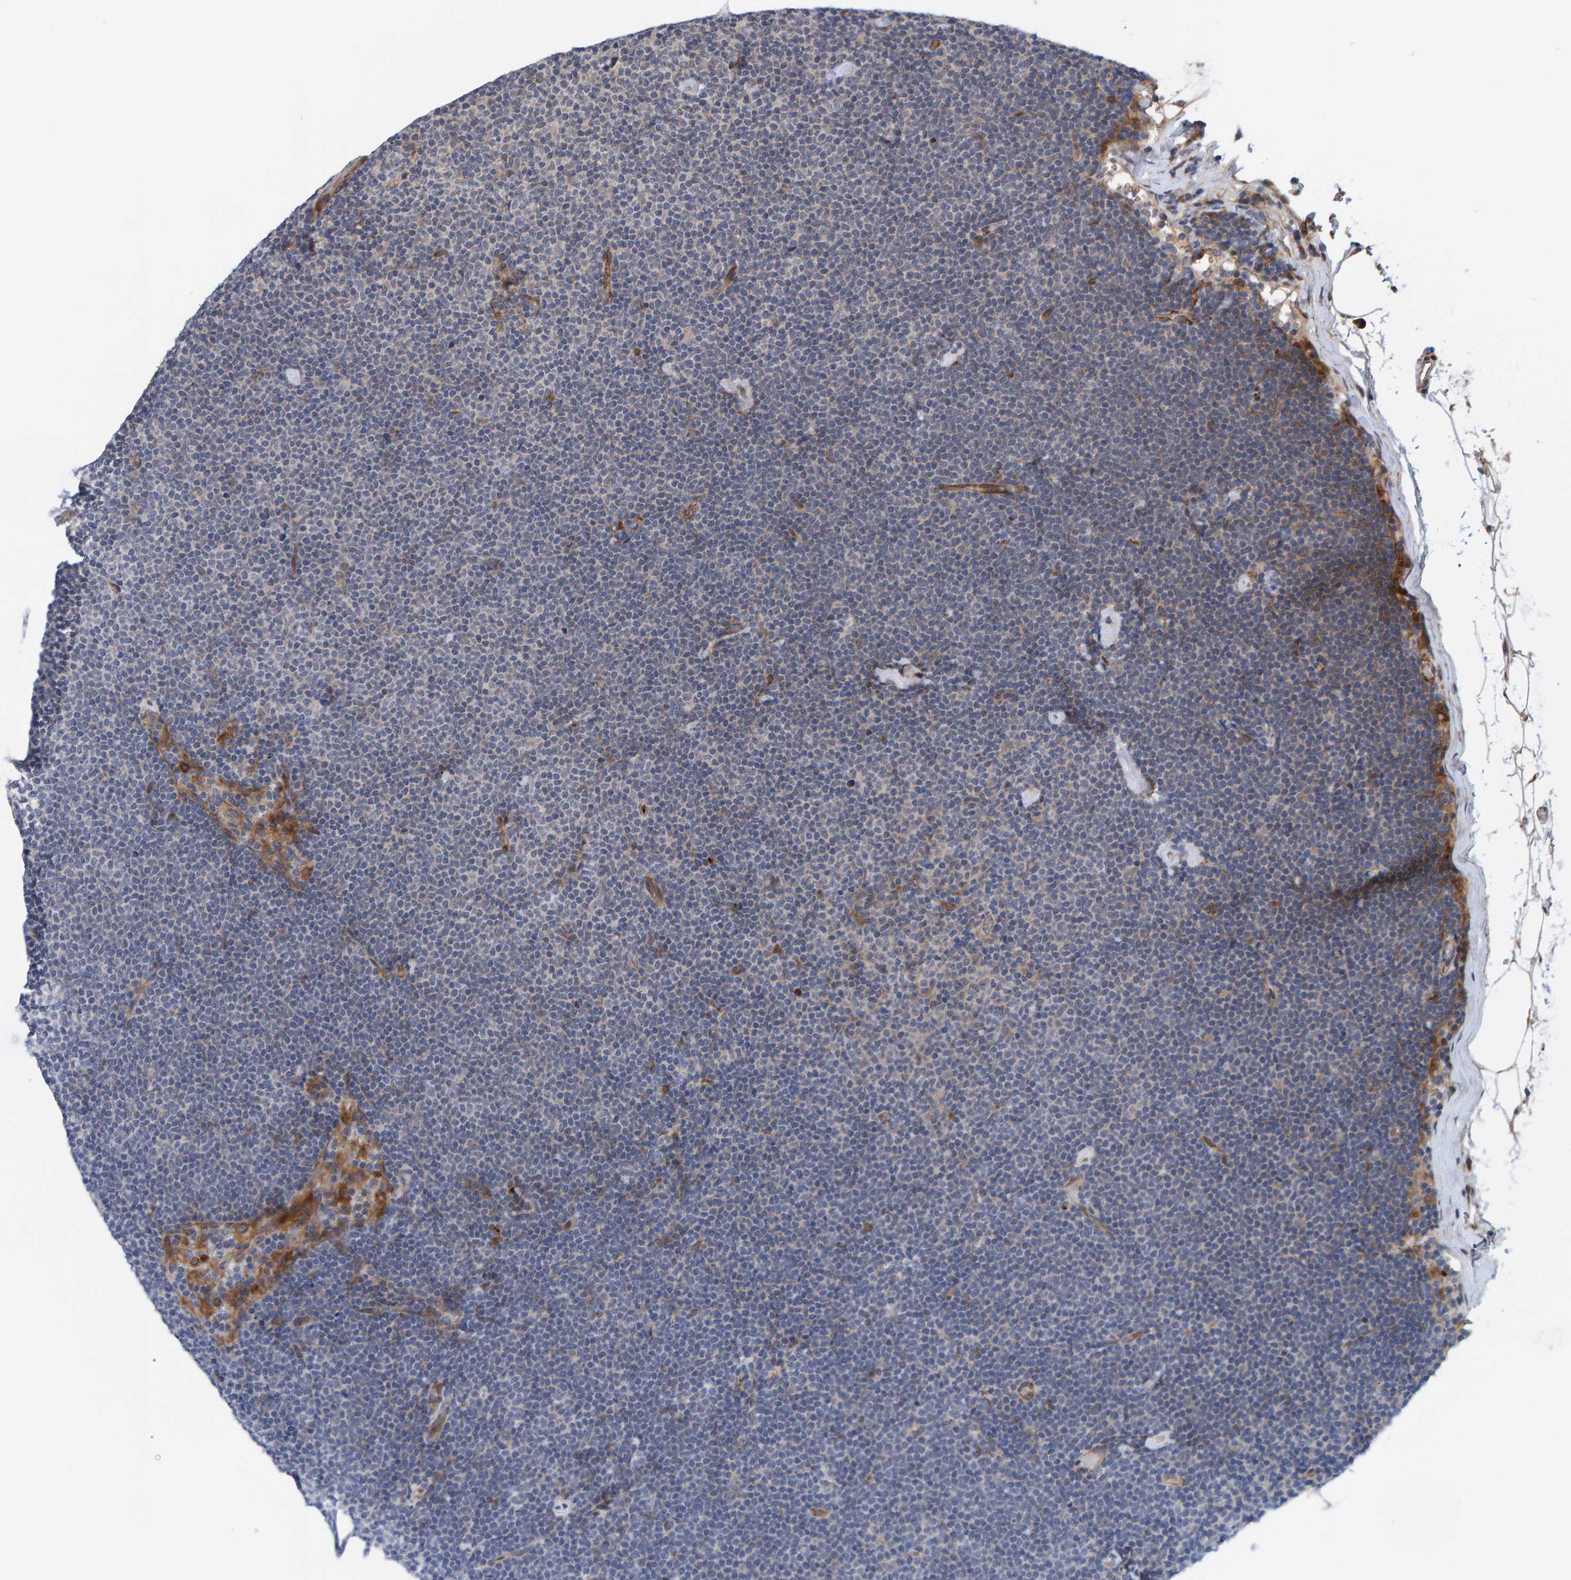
{"staining": {"intensity": "negative", "quantity": "none", "location": "none"}, "tissue": "lymphoma", "cell_type": "Tumor cells", "image_type": "cancer", "snomed": [{"axis": "morphology", "description": "Malignant lymphoma, non-Hodgkin's type, Low grade"}, {"axis": "topography", "description": "Lymph node"}], "caption": "IHC micrograph of neoplastic tissue: low-grade malignant lymphoma, non-Hodgkin's type stained with DAB (3,3'-diaminobenzidine) reveals no significant protein expression in tumor cells. (Immunohistochemistry, brightfield microscopy, high magnification).", "gene": "MFSD6L", "patient": {"sex": "female", "age": 53}}